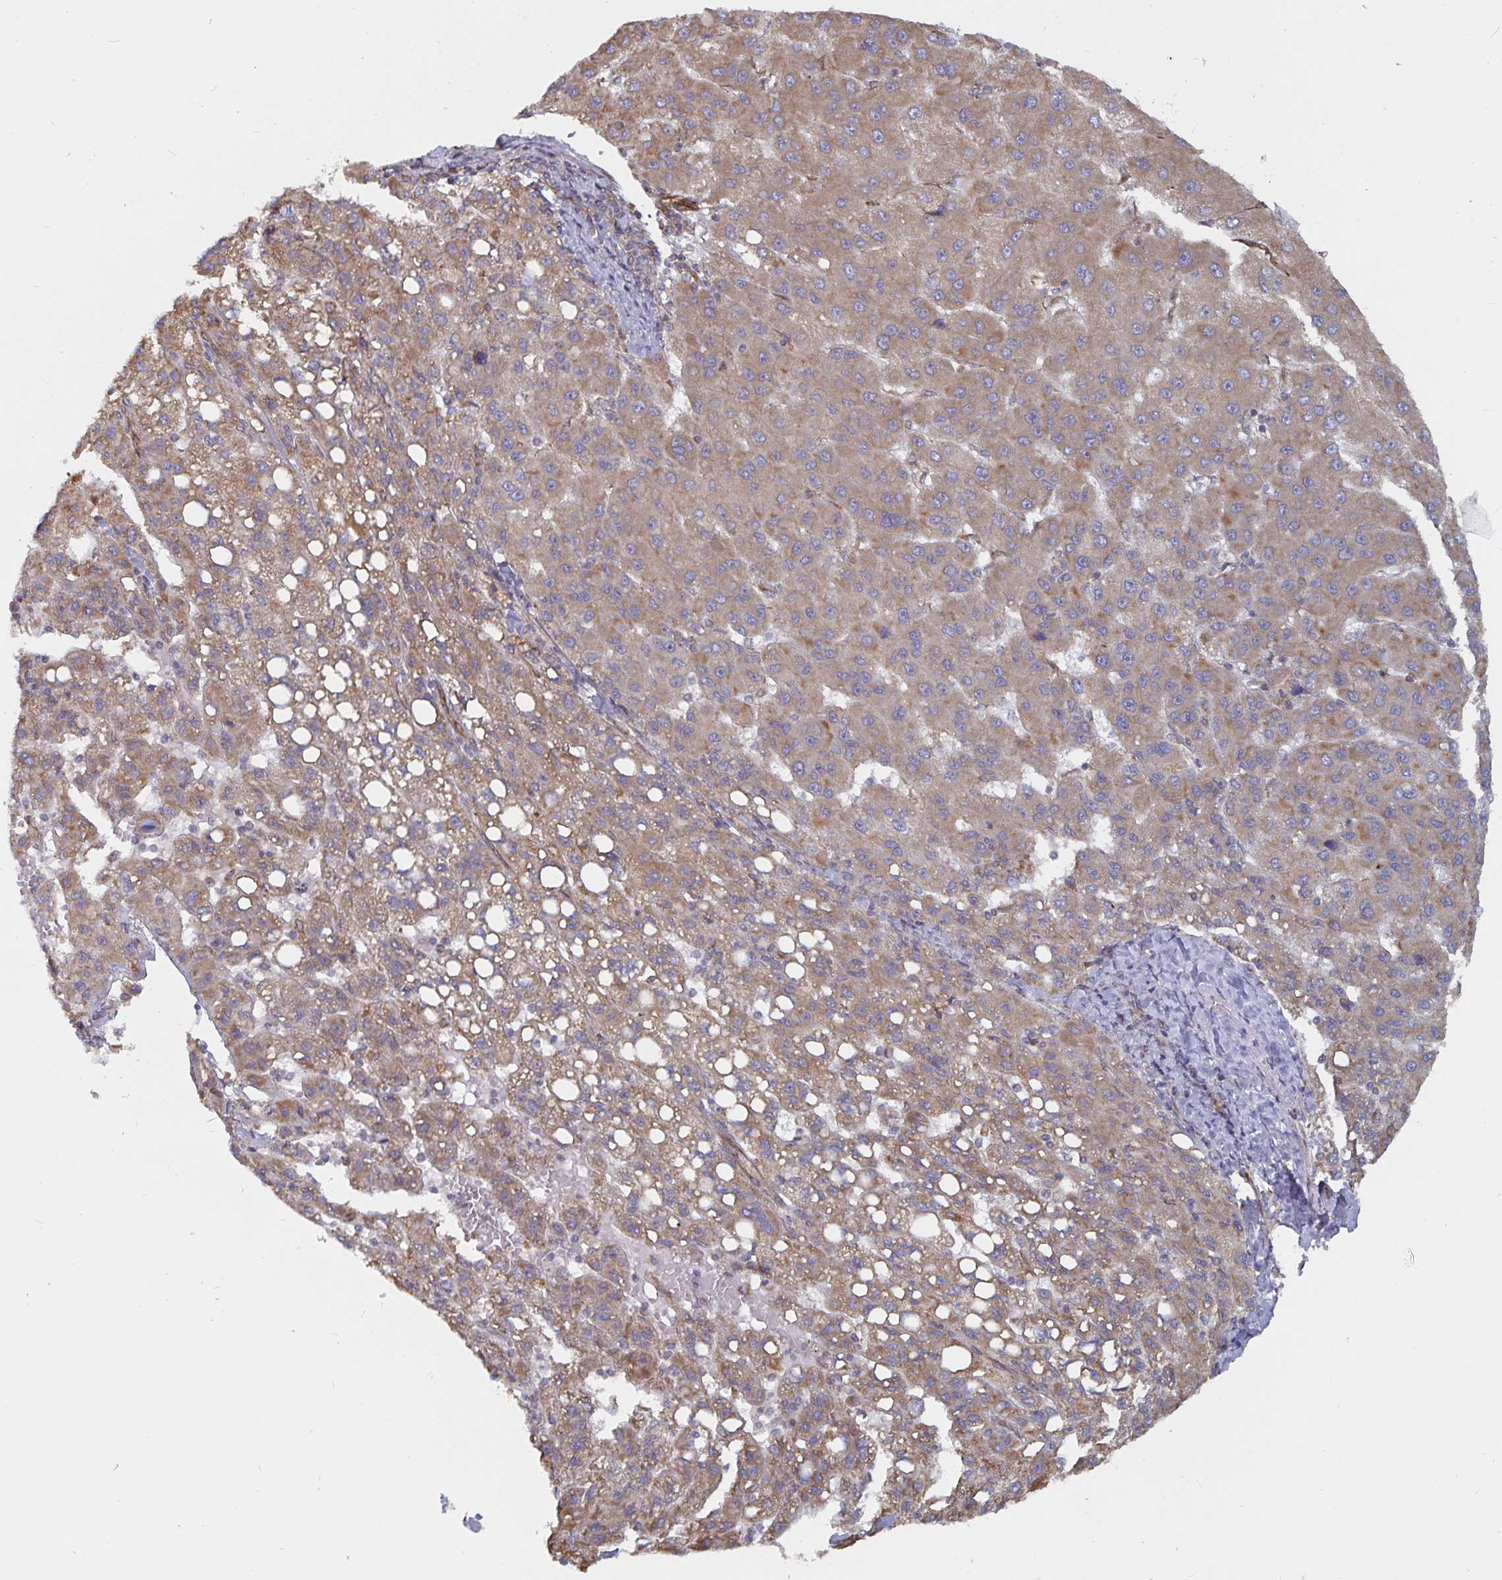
{"staining": {"intensity": "weak", "quantity": ">75%", "location": "cytoplasmic/membranous"}, "tissue": "liver cancer", "cell_type": "Tumor cells", "image_type": "cancer", "snomed": [{"axis": "morphology", "description": "Carcinoma, Hepatocellular, NOS"}, {"axis": "topography", "description": "Liver"}], "caption": "A photomicrograph of human liver cancer (hepatocellular carcinoma) stained for a protein exhibits weak cytoplasmic/membranous brown staining in tumor cells.", "gene": "BCAP29", "patient": {"sex": "female", "age": 82}}